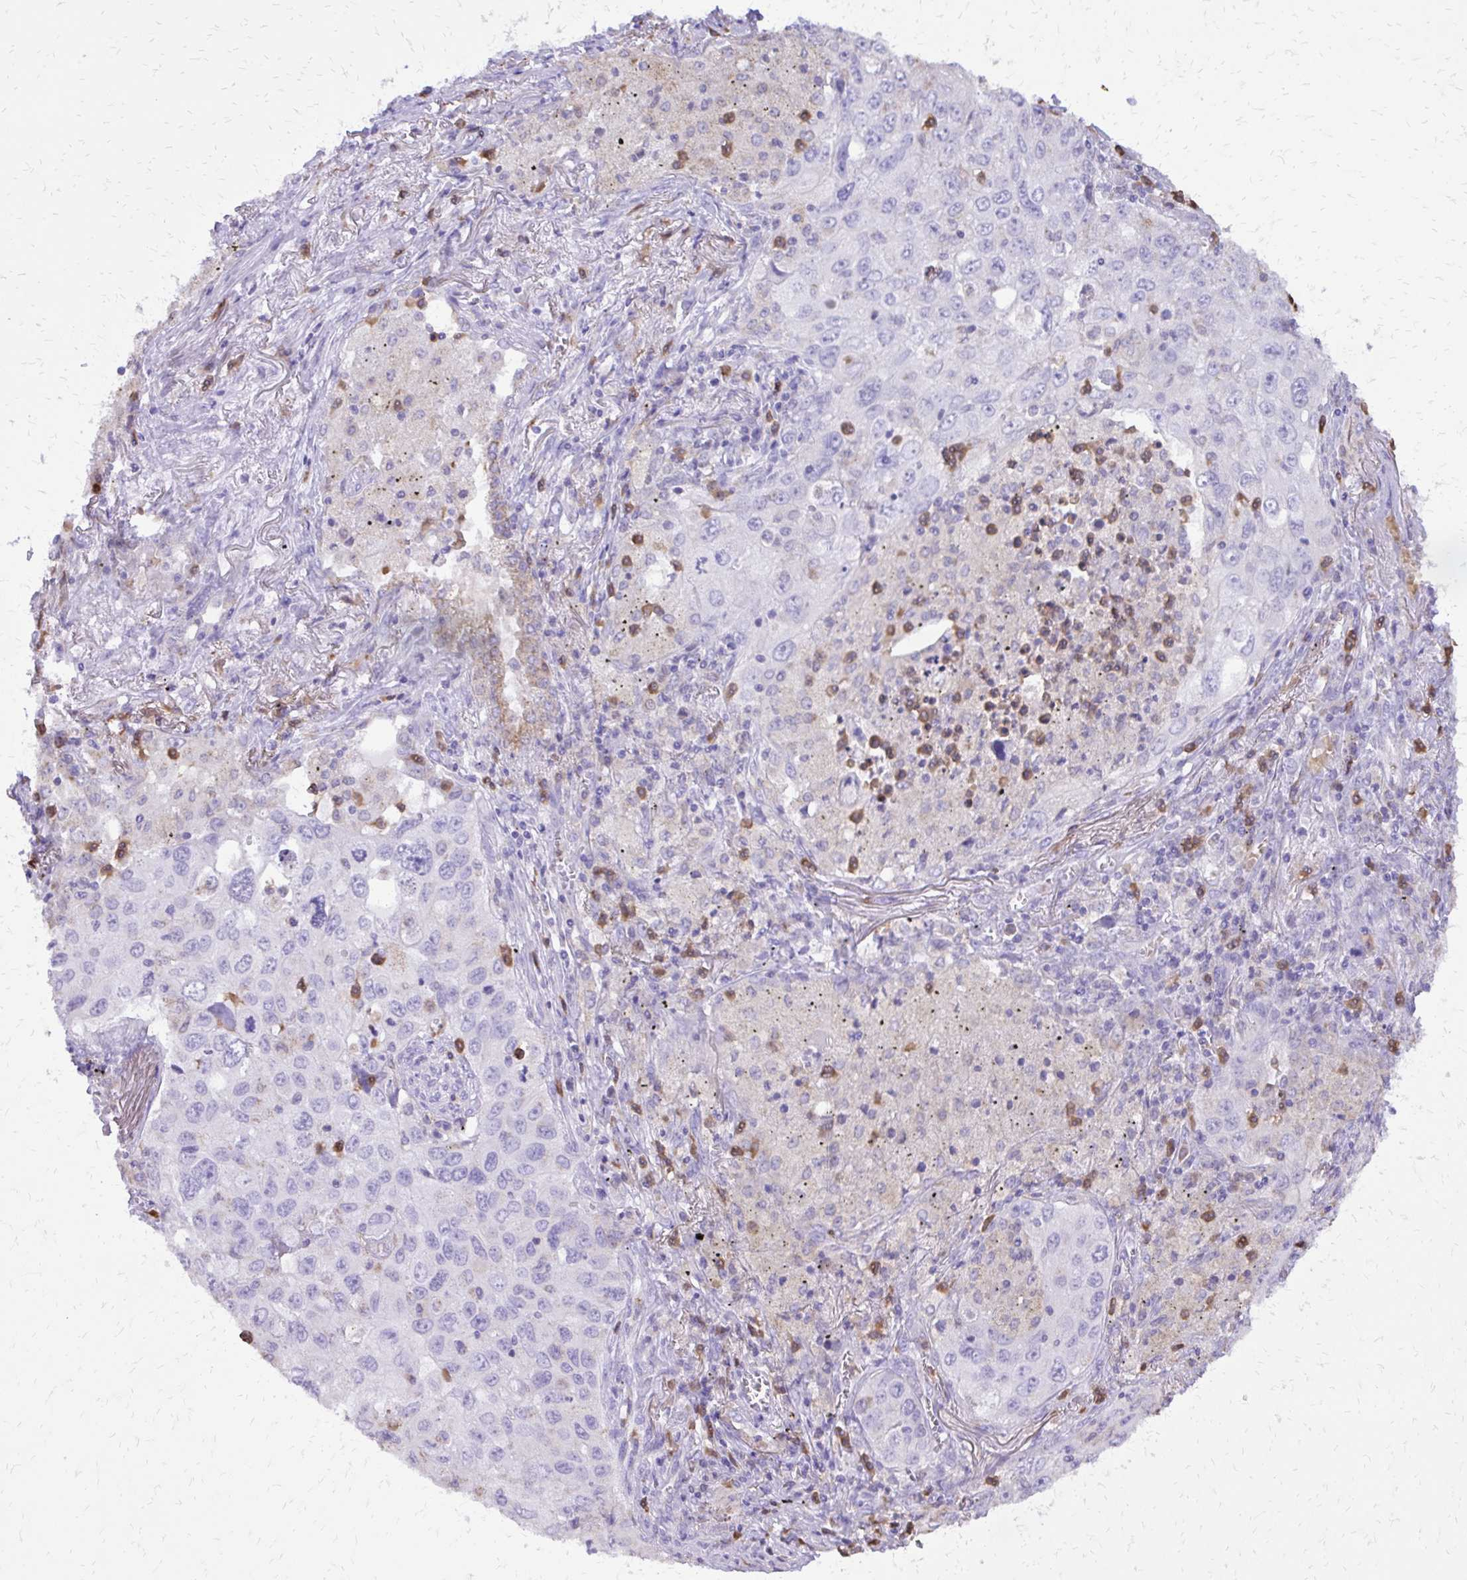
{"staining": {"intensity": "negative", "quantity": "none", "location": "none"}, "tissue": "lung cancer", "cell_type": "Tumor cells", "image_type": "cancer", "snomed": [{"axis": "morphology", "description": "Adenocarcinoma, NOS"}, {"axis": "morphology", "description": "Adenocarcinoma, metastatic, NOS"}, {"axis": "topography", "description": "Lymph node"}, {"axis": "topography", "description": "Lung"}], "caption": "Histopathology image shows no significant protein staining in tumor cells of lung cancer (metastatic adenocarcinoma).", "gene": "CAT", "patient": {"sex": "female", "age": 42}}